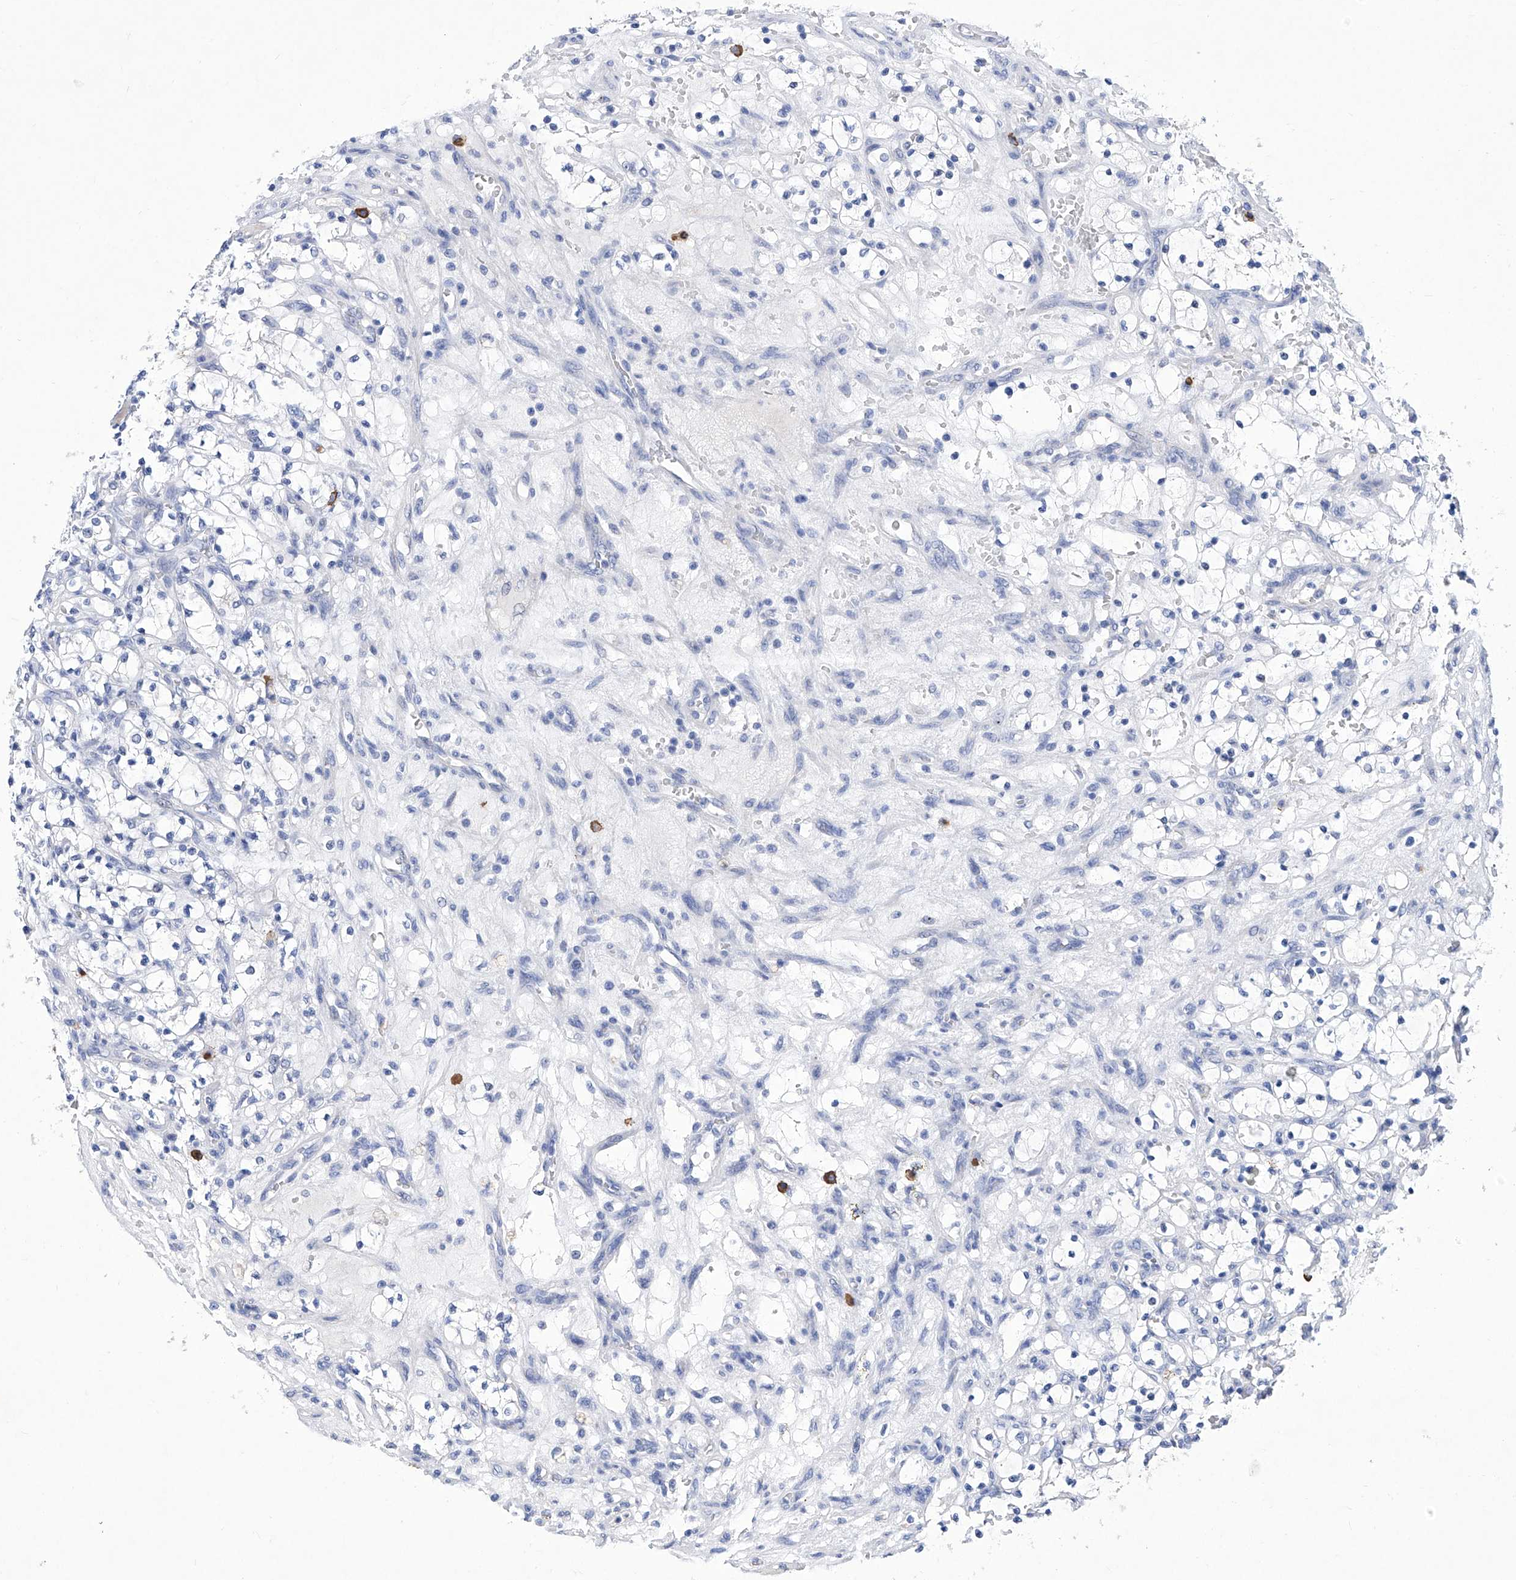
{"staining": {"intensity": "negative", "quantity": "none", "location": "none"}, "tissue": "renal cancer", "cell_type": "Tumor cells", "image_type": "cancer", "snomed": [{"axis": "morphology", "description": "Adenocarcinoma, NOS"}, {"axis": "topography", "description": "Kidney"}], "caption": "Tumor cells are negative for brown protein staining in adenocarcinoma (renal).", "gene": "IFNL2", "patient": {"sex": "female", "age": 69}}